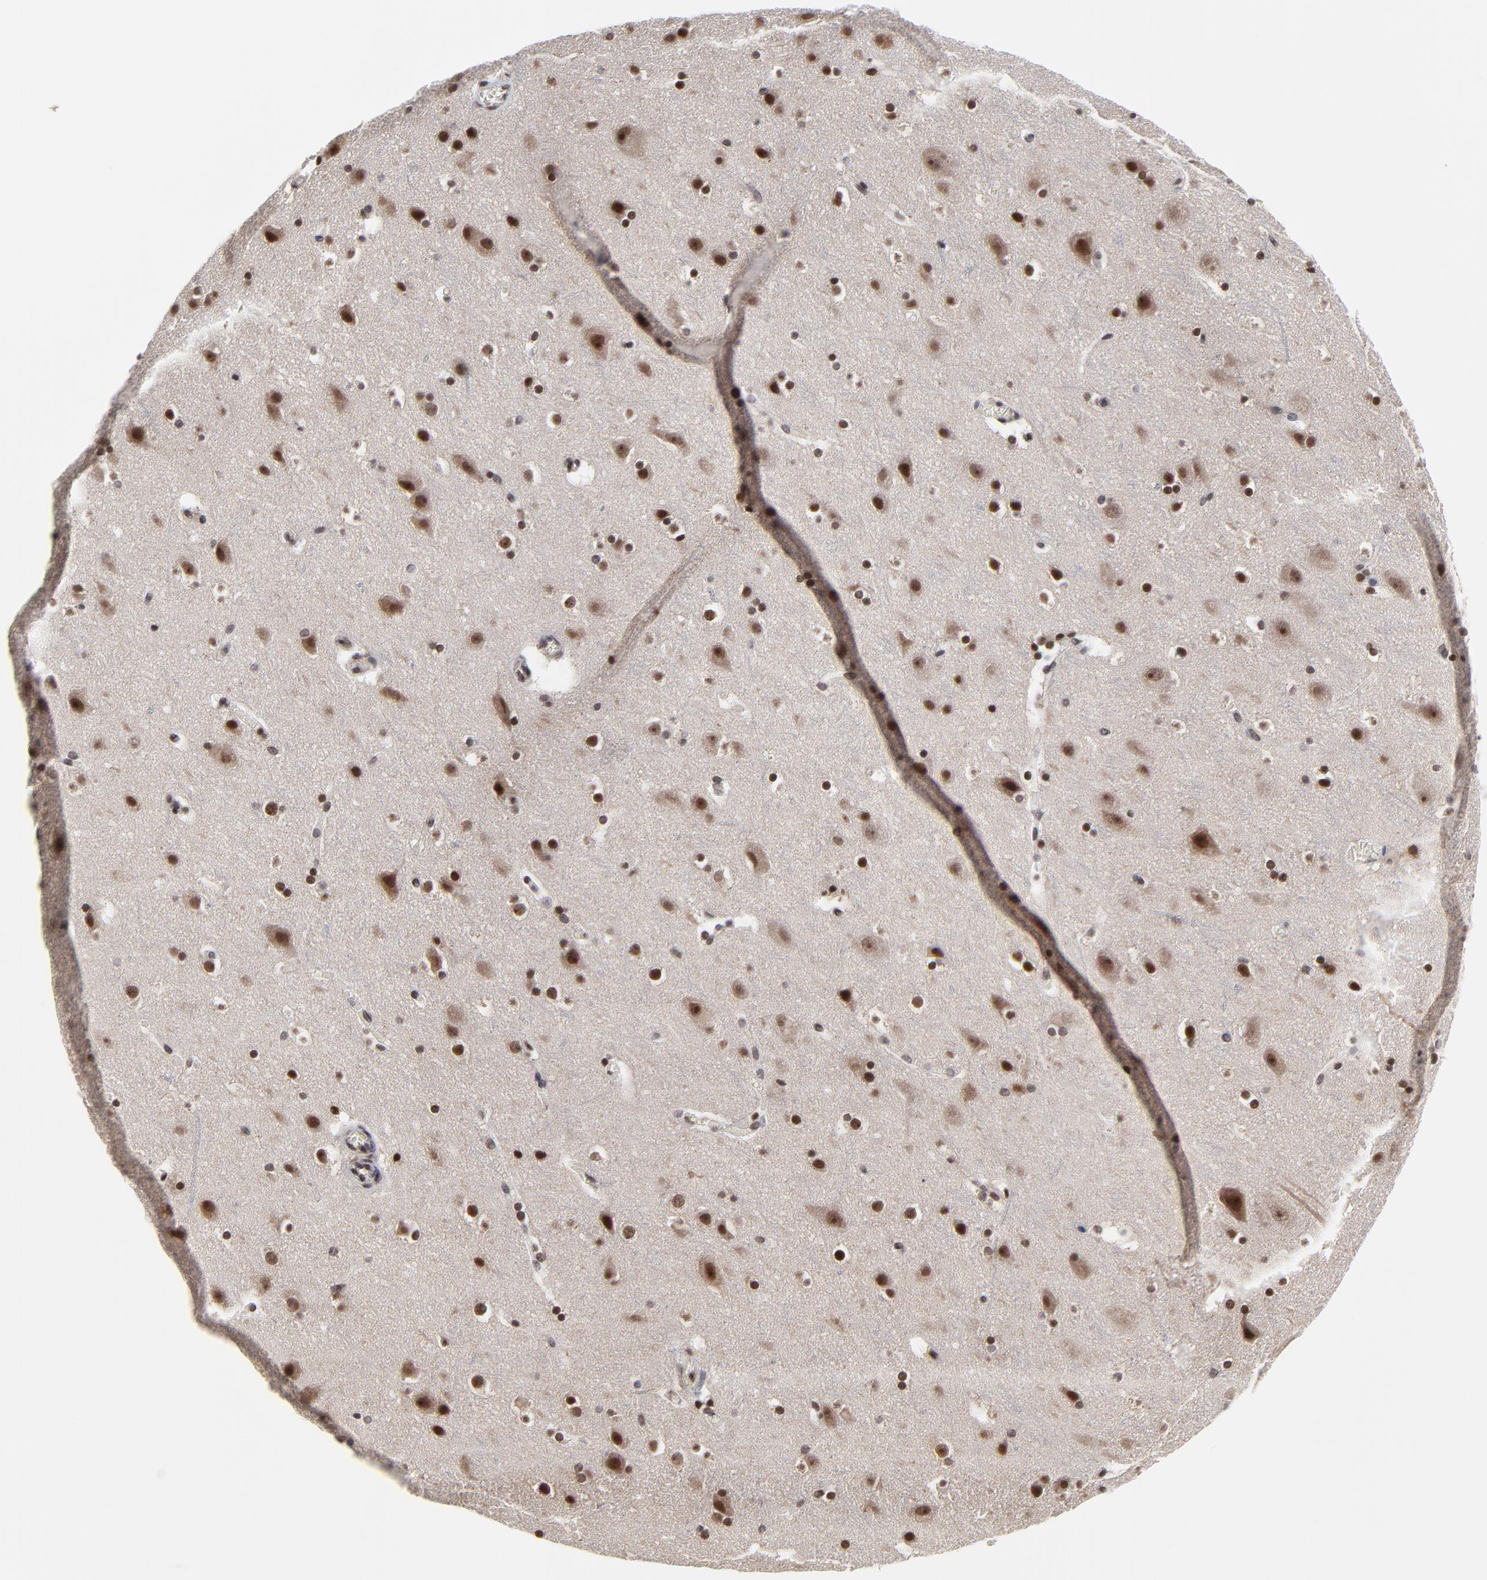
{"staining": {"intensity": "moderate", "quantity": "25%-75%", "location": "nuclear"}, "tissue": "cerebral cortex", "cell_type": "Endothelial cells", "image_type": "normal", "snomed": [{"axis": "morphology", "description": "Normal tissue, NOS"}, {"axis": "topography", "description": "Cerebral cortex"}], "caption": "This is a micrograph of IHC staining of unremarkable cerebral cortex, which shows moderate positivity in the nuclear of endothelial cells.", "gene": "ZNF777", "patient": {"sex": "male", "age": 45}}